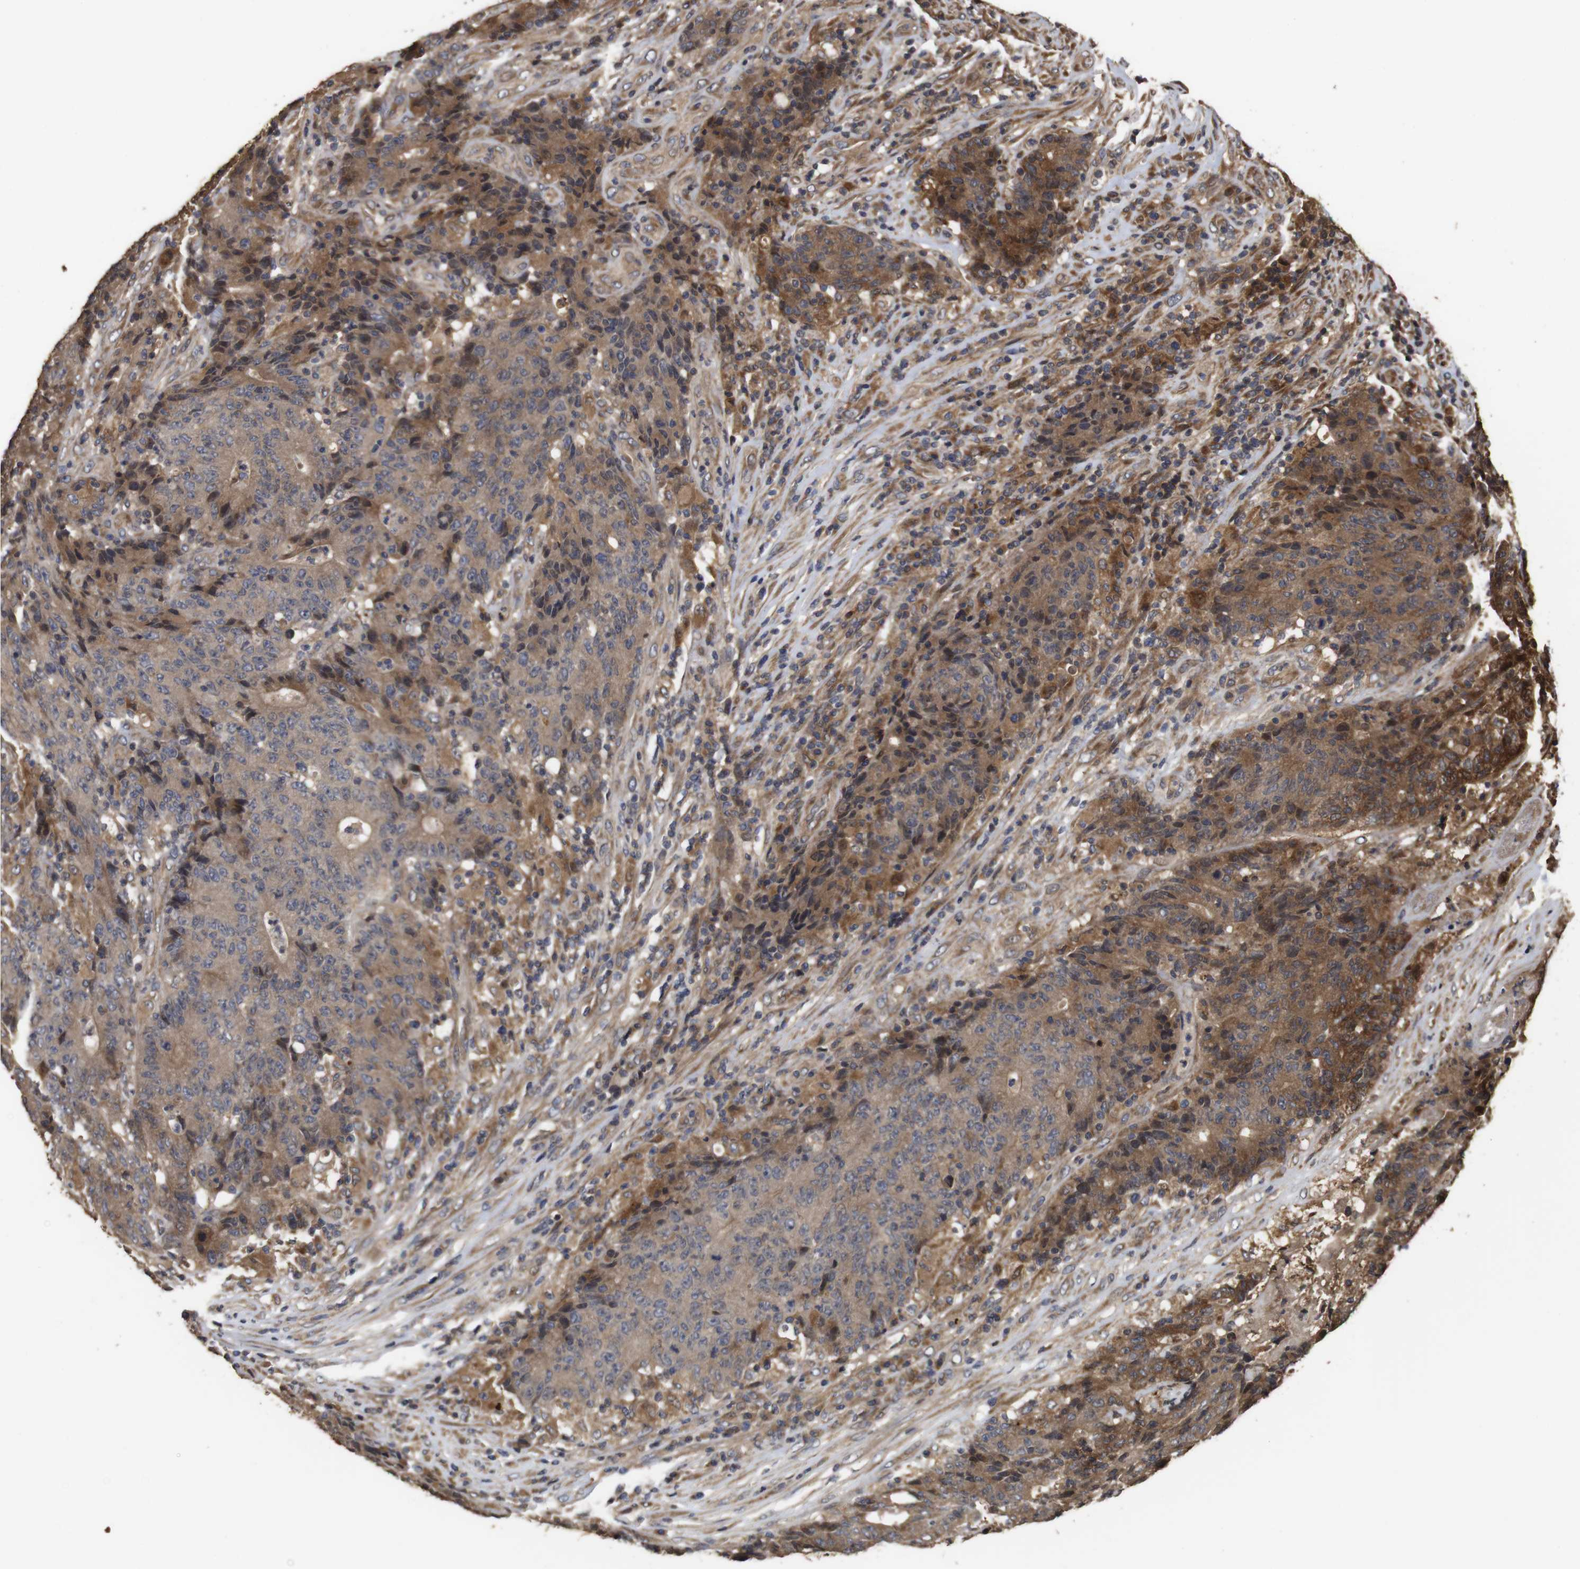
{"staining": {"intensity": "moderate", "quantity": ">75%", "location": "cytoplasmic/membranous"}, "tissue": "colorectal cancer", "cell_type": "Tumor cells", "image_type": "cancer", "snomed": [{"axis": "morphology", "description": "Normal tissue, NOS"}, {"axis": "morphology", "description": "Adenocarcinoma, NOS"}, {"axis": "topography", "description": "Colon"}], "caption": "The micrograph demonstrates staining of colorectal cancer (adenocarcinoma), revealing moderate cytoplasmic/membranous protein staining (brown color) within tumor cells.", "gene": "PTPN14", "patient": {"sex": "female", "age": 75}}